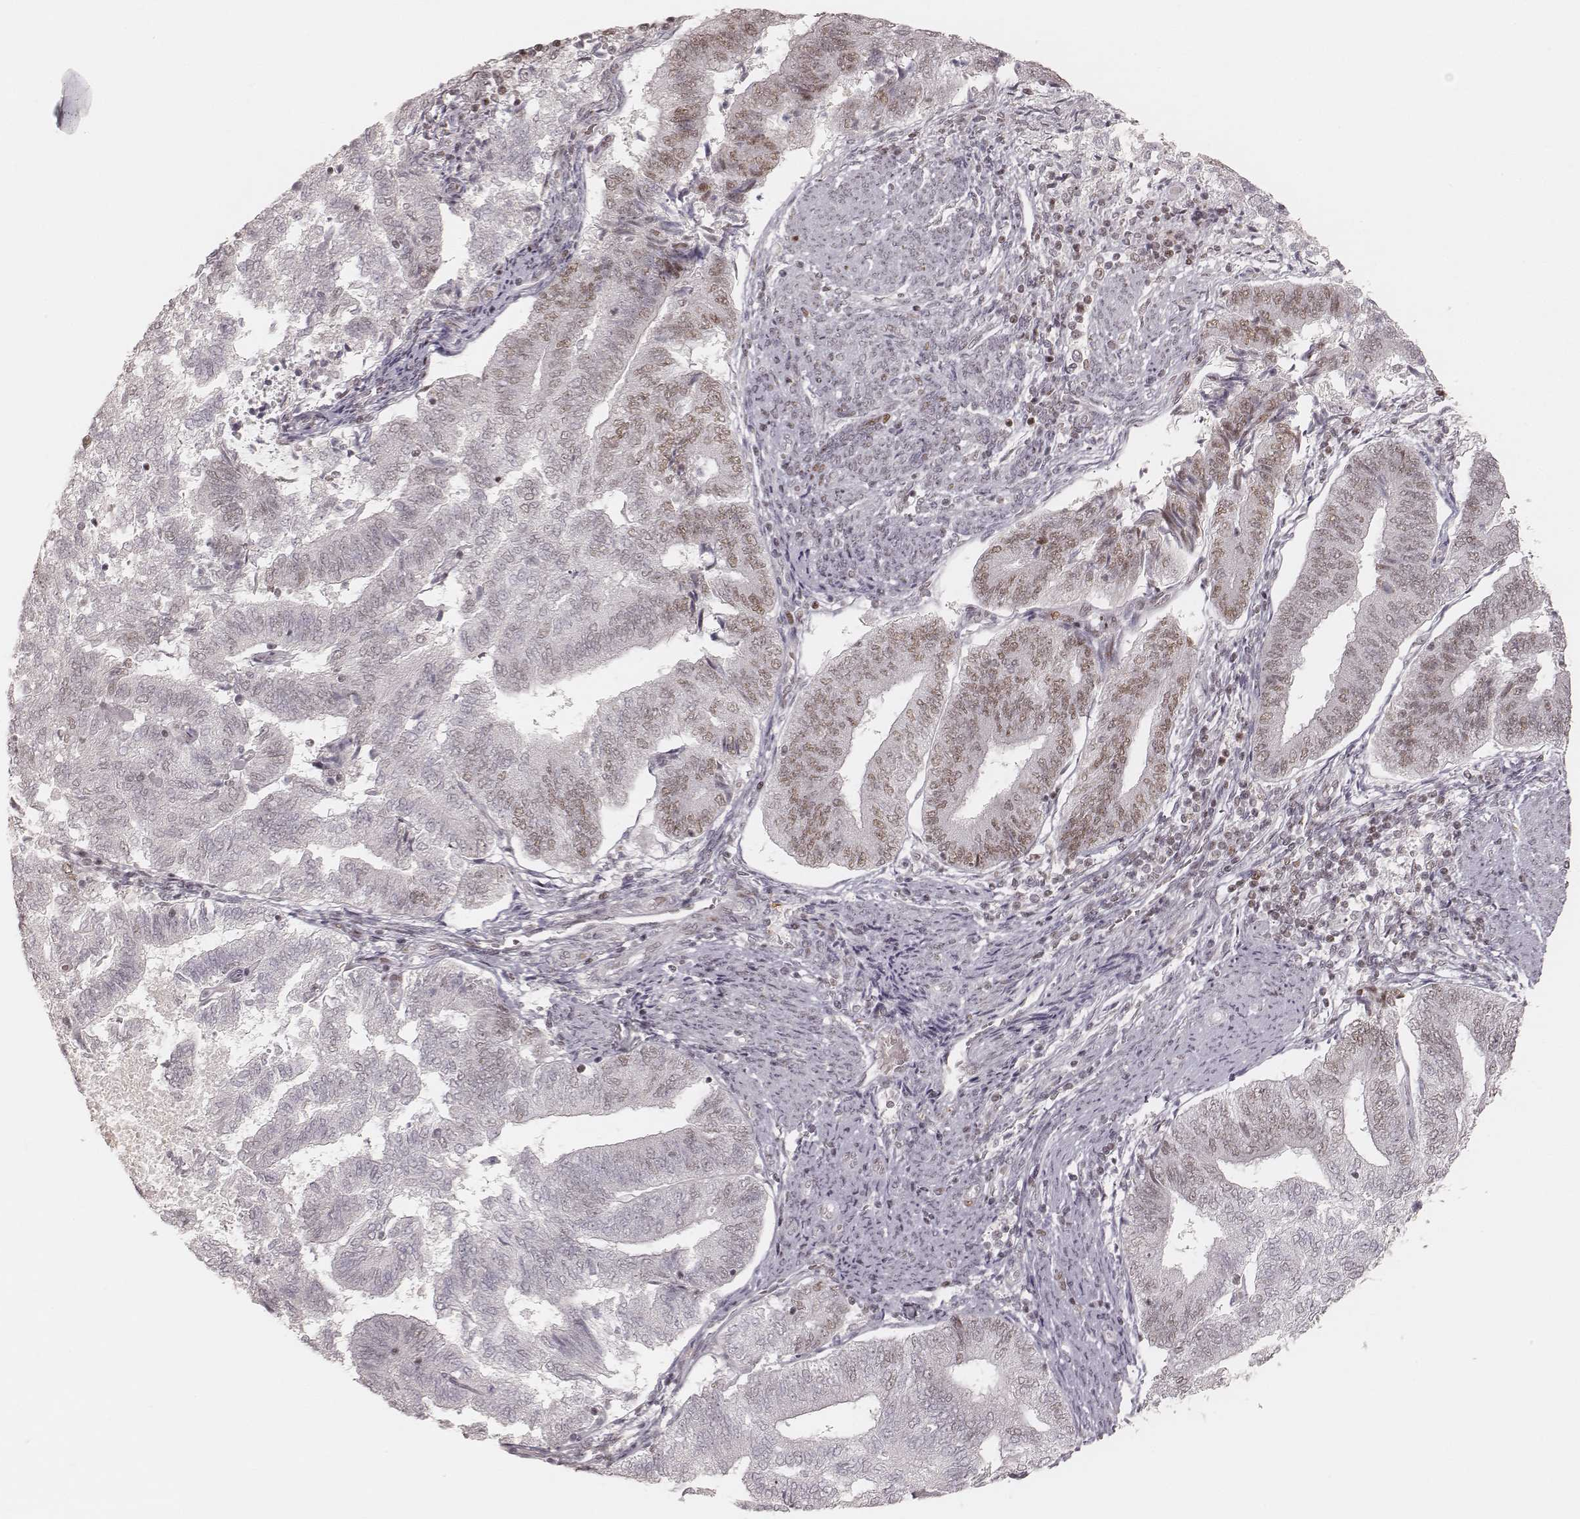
{"staining": {"intensity": "moderate", "quantity": "<25%", "location": "nuclear"}, "tissue": "endometrial cancer", "cell_type": "Tumor cells", "image_type": "cancer", "snomed": [{"axis": "morphology", "description": "Adenocarcinoma, NOS"}, {"axis": "topography", "description": "Endometrium"}], "caption": "Protein expression analysis of endometrial cancer (adenocarcinoma) shows moderate nuclear positivity in approximately <25% of tumor cells.", "gene": "HNRNPC", "patient": {"sex": "female", "age": 65}}